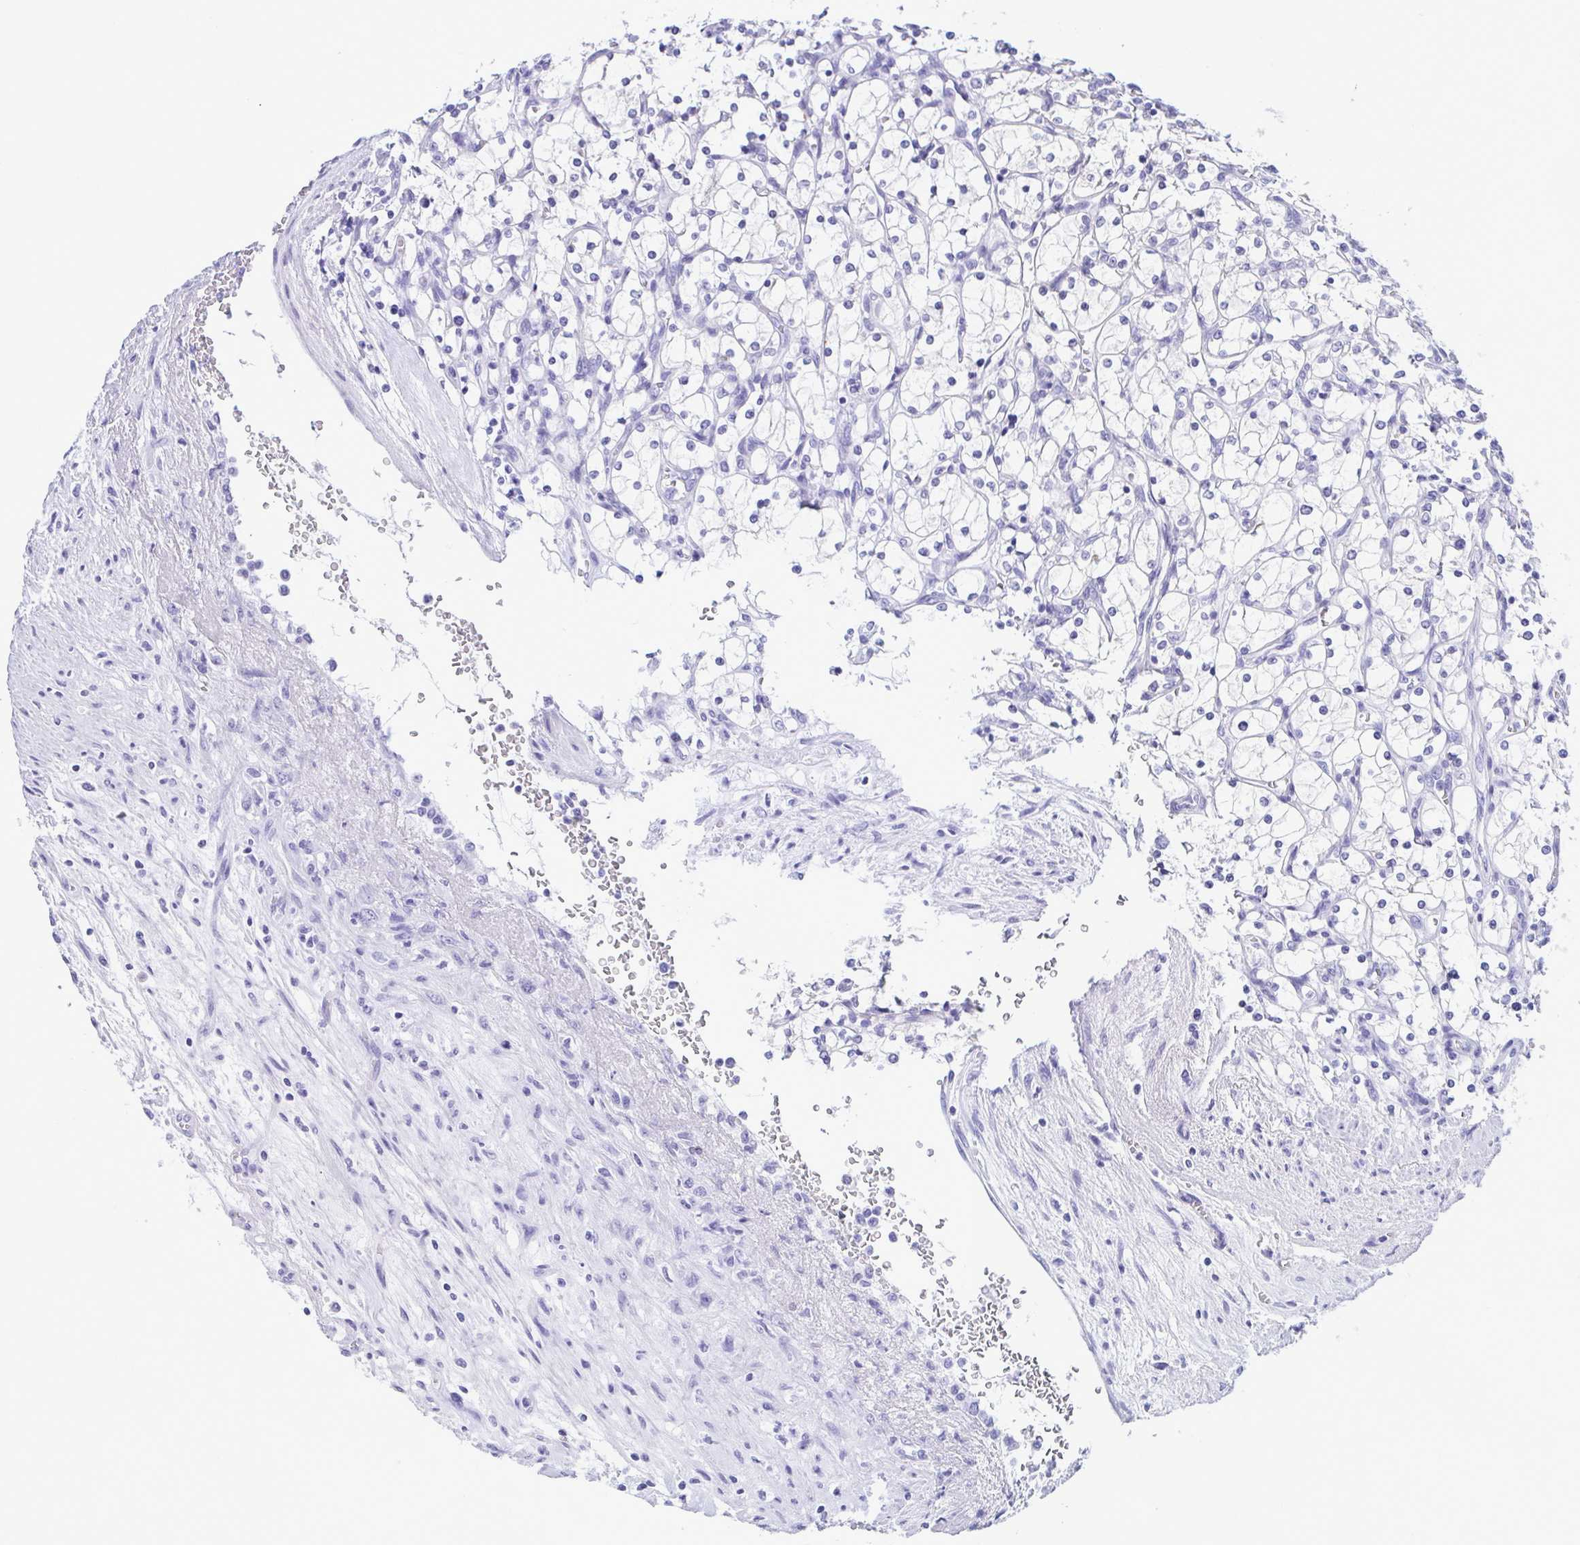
{"staining": {"intensity": "negative", "quantity": "none", "location": "none"}, "tissue": "renal cancer", "cell_type": "Tumor cells", "image_type": "cancer", "snomed": [{"axis": "morphology", "description": "Adenocarcinoma, NOS"}, {"axis": "topography", "description": "Kidney"}], "caption": "Renal cancer was stained to show a protein in brown. There is no significant positivity in tumor cells.", "gene": "TSPY2", "patient": {"sex": "female", "age": 69}}